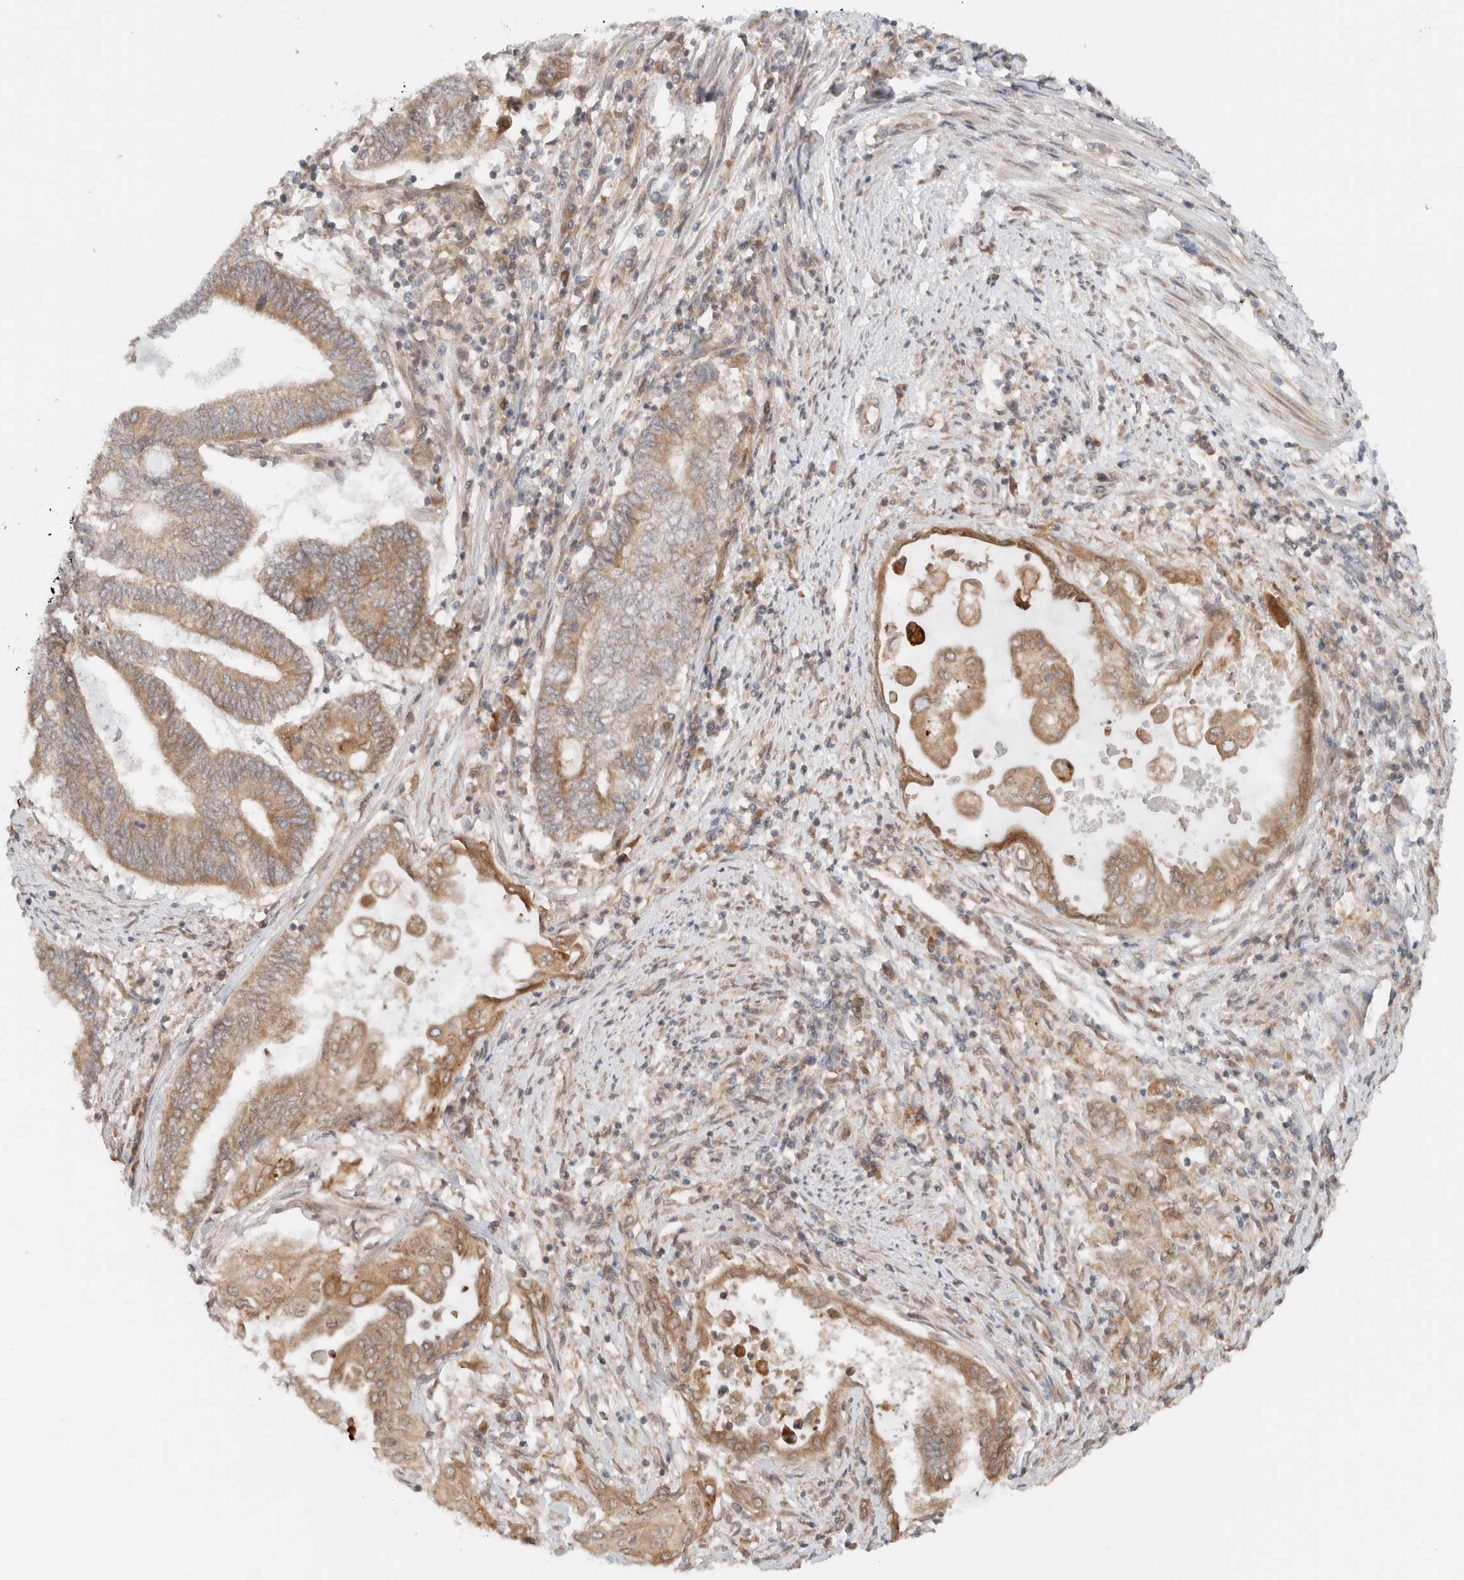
{"staining": {"intensity": "moderate", "quantity": "25%-75%", "location": "cytoplasmic/membranous"}, "tissue": "endometrial cancer", "cell_type": "Tumor cells", "image_type": "cancer", "snomed": [{"axis": "morphology", "description": "Adenocarcinoma, NOS"}, {"axis": "topography", "description": "Uterus"}, {"axis": "topography", "description": "Endometrium"}], "caption": "Protein analysis of adenocarcinoma (endometrial) tissue reveals moderate cytoplasmic/membranous staining in about 25%-75% of tumor cells.", "gene": "ARFGEF2", "patient": {"sex": "female", "age": 70}}